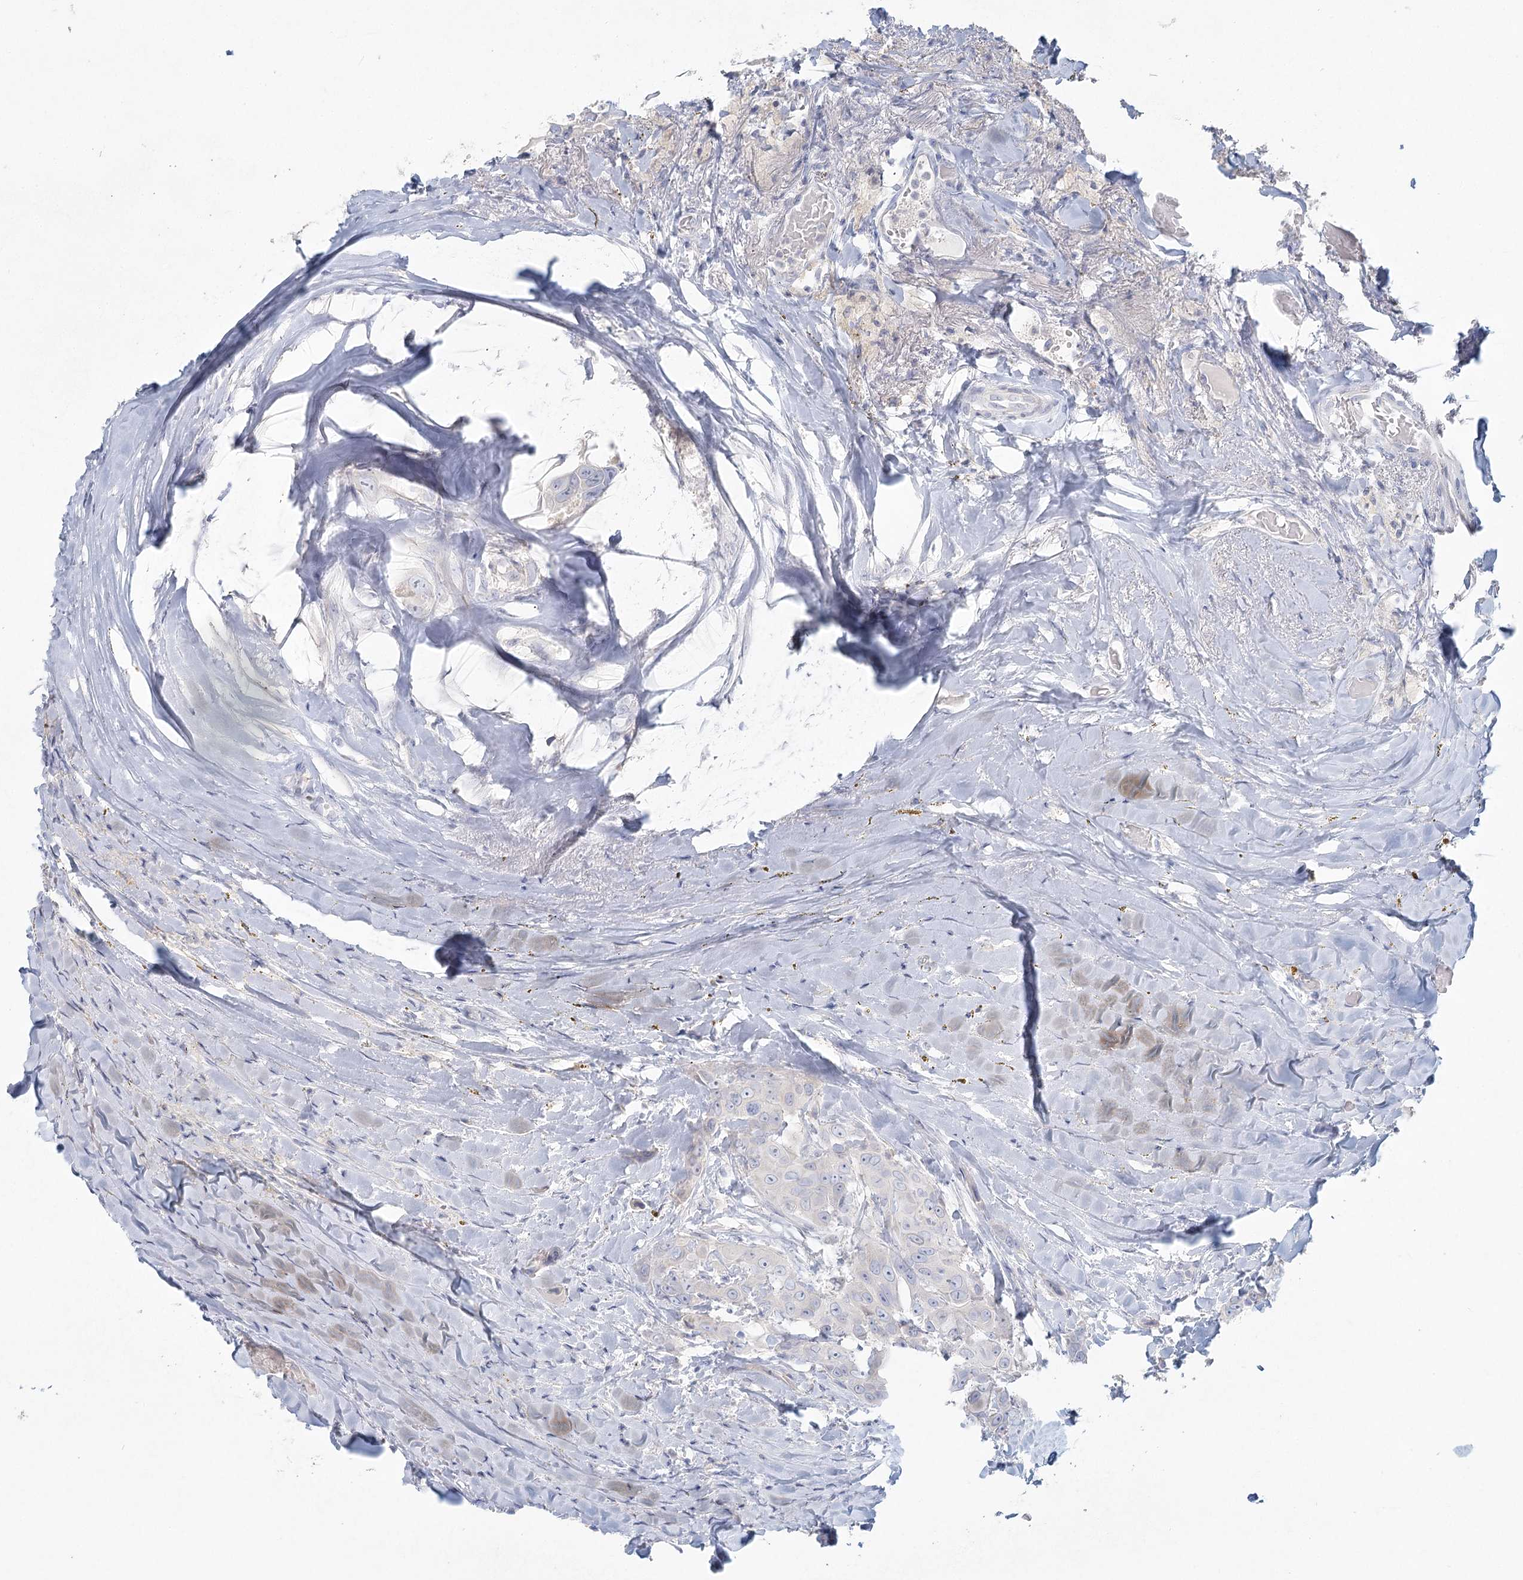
{"staining": {"intensity": "negative", "quantity": "none", "location": "none"}, "tissue": "head and neck cancer", "cell_type": "Tumor cells", "image_type": "cancer", "snomed": [{"axis": "morphology", "description": "Adenocarcinoma, NOS"}, {"axis": "morphology", "description": "Adenocarcinoma, metastatic, NOS"}, {"axis": "topography", "description": "Head-Neck"}], "caption": "Tumor cells show no significant protein positivity in adenocarcinoma (head and neck).", "gene": "LRP2BP", "patient": {"sex": "male", "age": 75}}